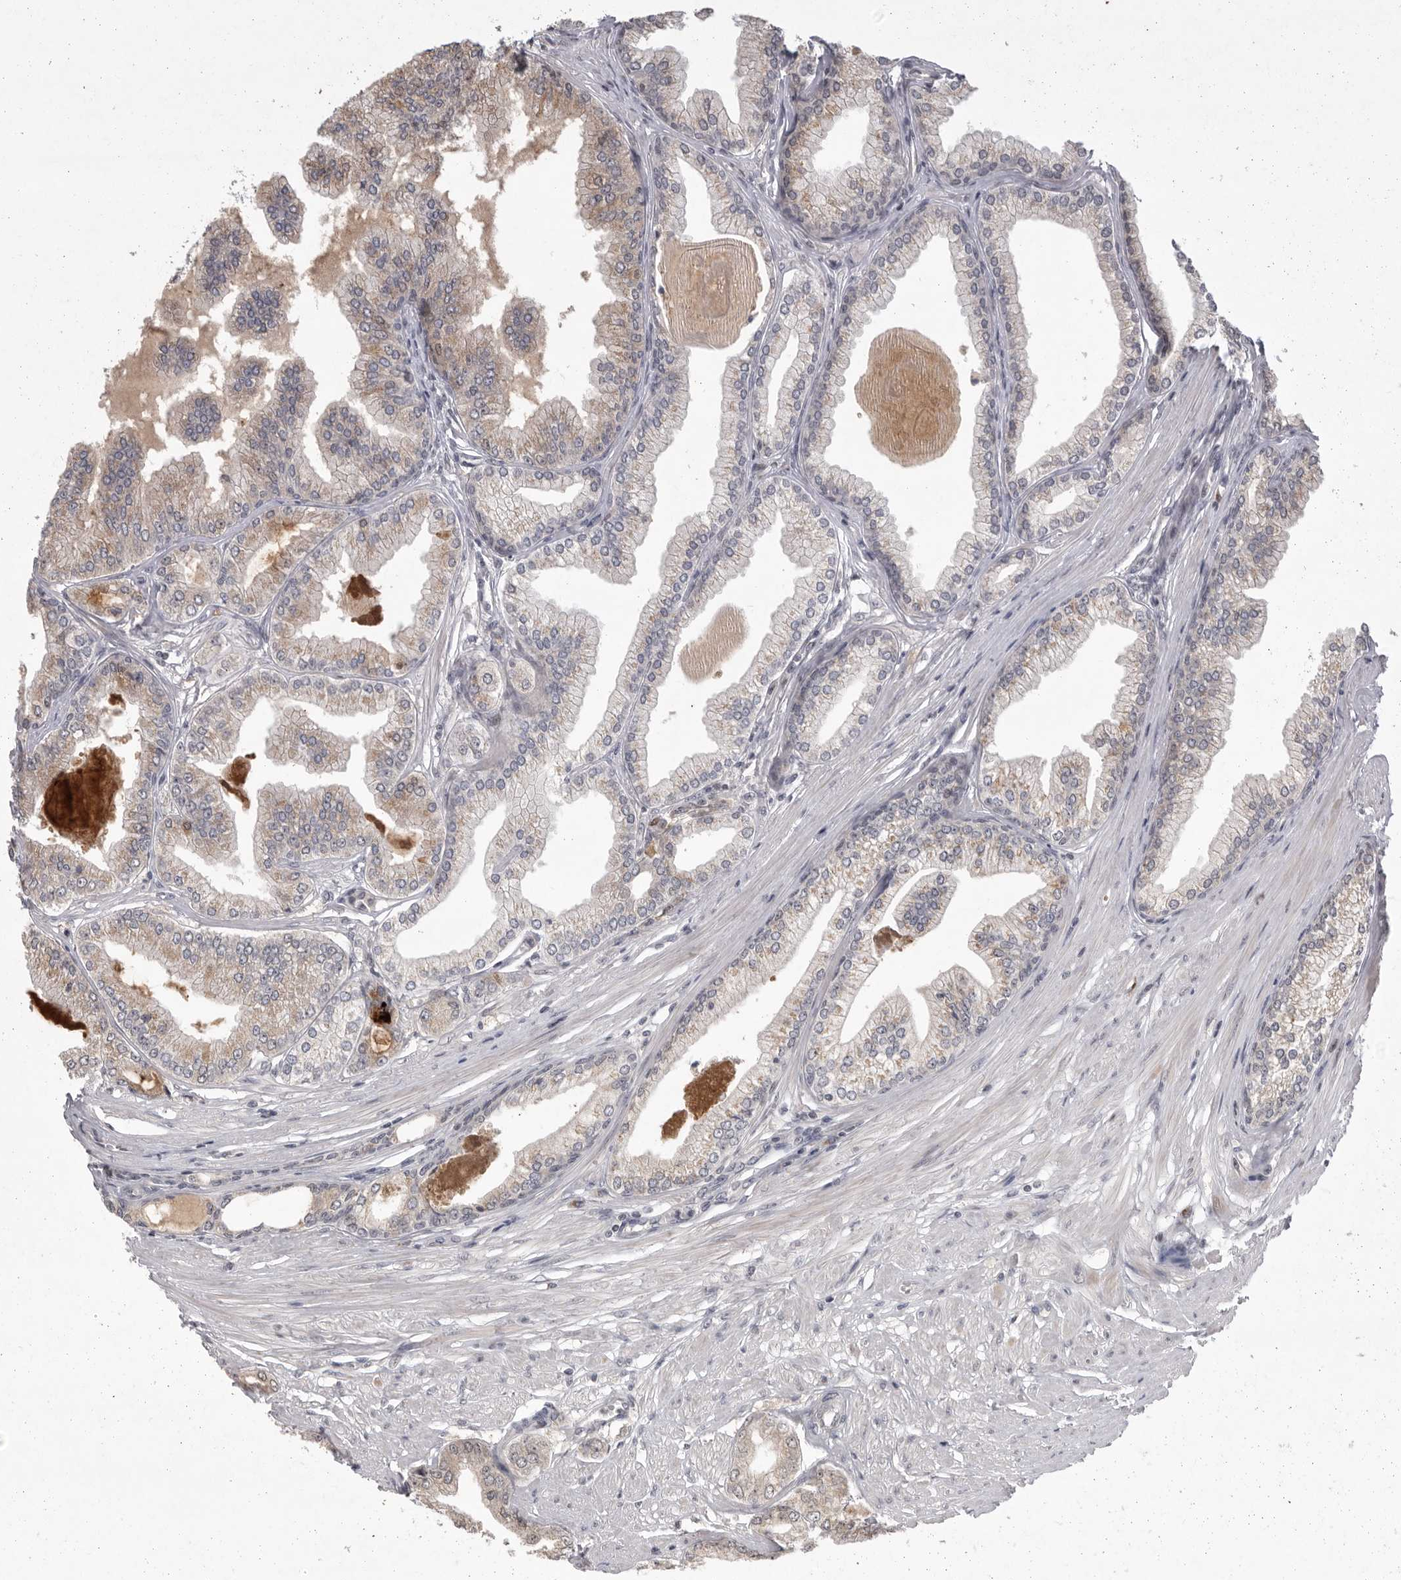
{"staining": {"intensity": "weak", "quantity": ">75%", "location": "cytoplasmic/membranous"}, "tissue": "prostate cancer", "cell_type": "Tumor cells", "image_type": "cancer", "snomed": [{"axis": "morphology", "description": "Adenocarcinoma, Low grade"}, {"axis": "topography", "description": "Prostate"}], "caption": "This is an image of immunohistochemistry (IHC) staining of low-grade adenocarcinoma (prostate), which shows weak positivity in the cytoplasmic/membranous of tumor cells.", "gene": "MAN2A1", "patient": {"sex": "male", "age": 52}}